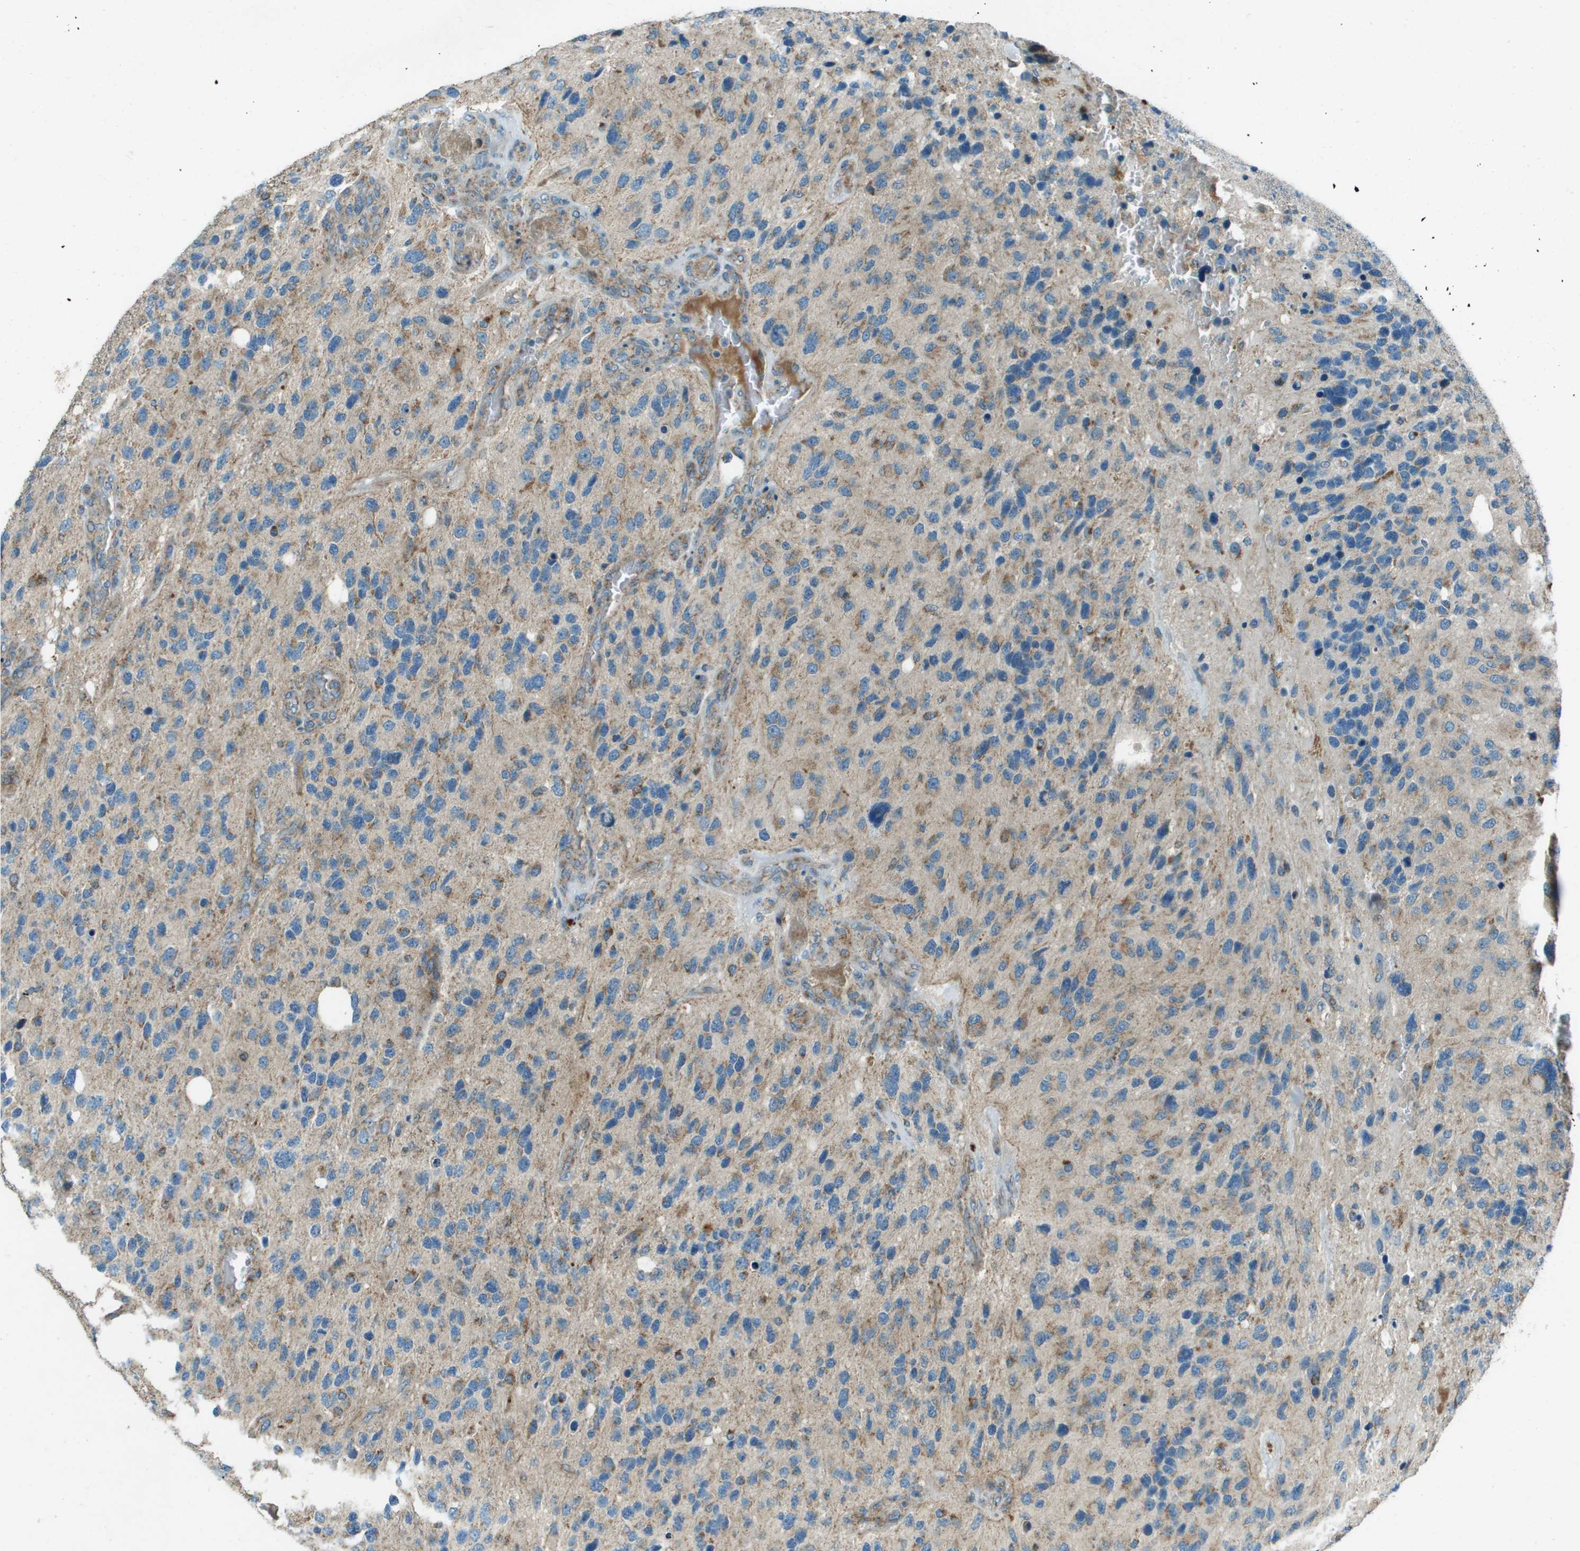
{"staining": {"intensity": "moderate", "quantity": "<25%", "location": "cytoplasmic/membranous"}, "tissue": "glioma", "cell_type": "Tumor cells", "image_type": "cancer", "snomed": [{"axis": "morphology", "description": "Glioma, malignant, High grade"}, {"axis": "topography", "description": "Brain"}], "caption": "Protein analysis of glioma tissue reveals moderate cytoplasmic/membranous positivity in about <25% of tumor cells.", "gene": "MIGA1", "patient": {"sex": "female", "age": 58}}